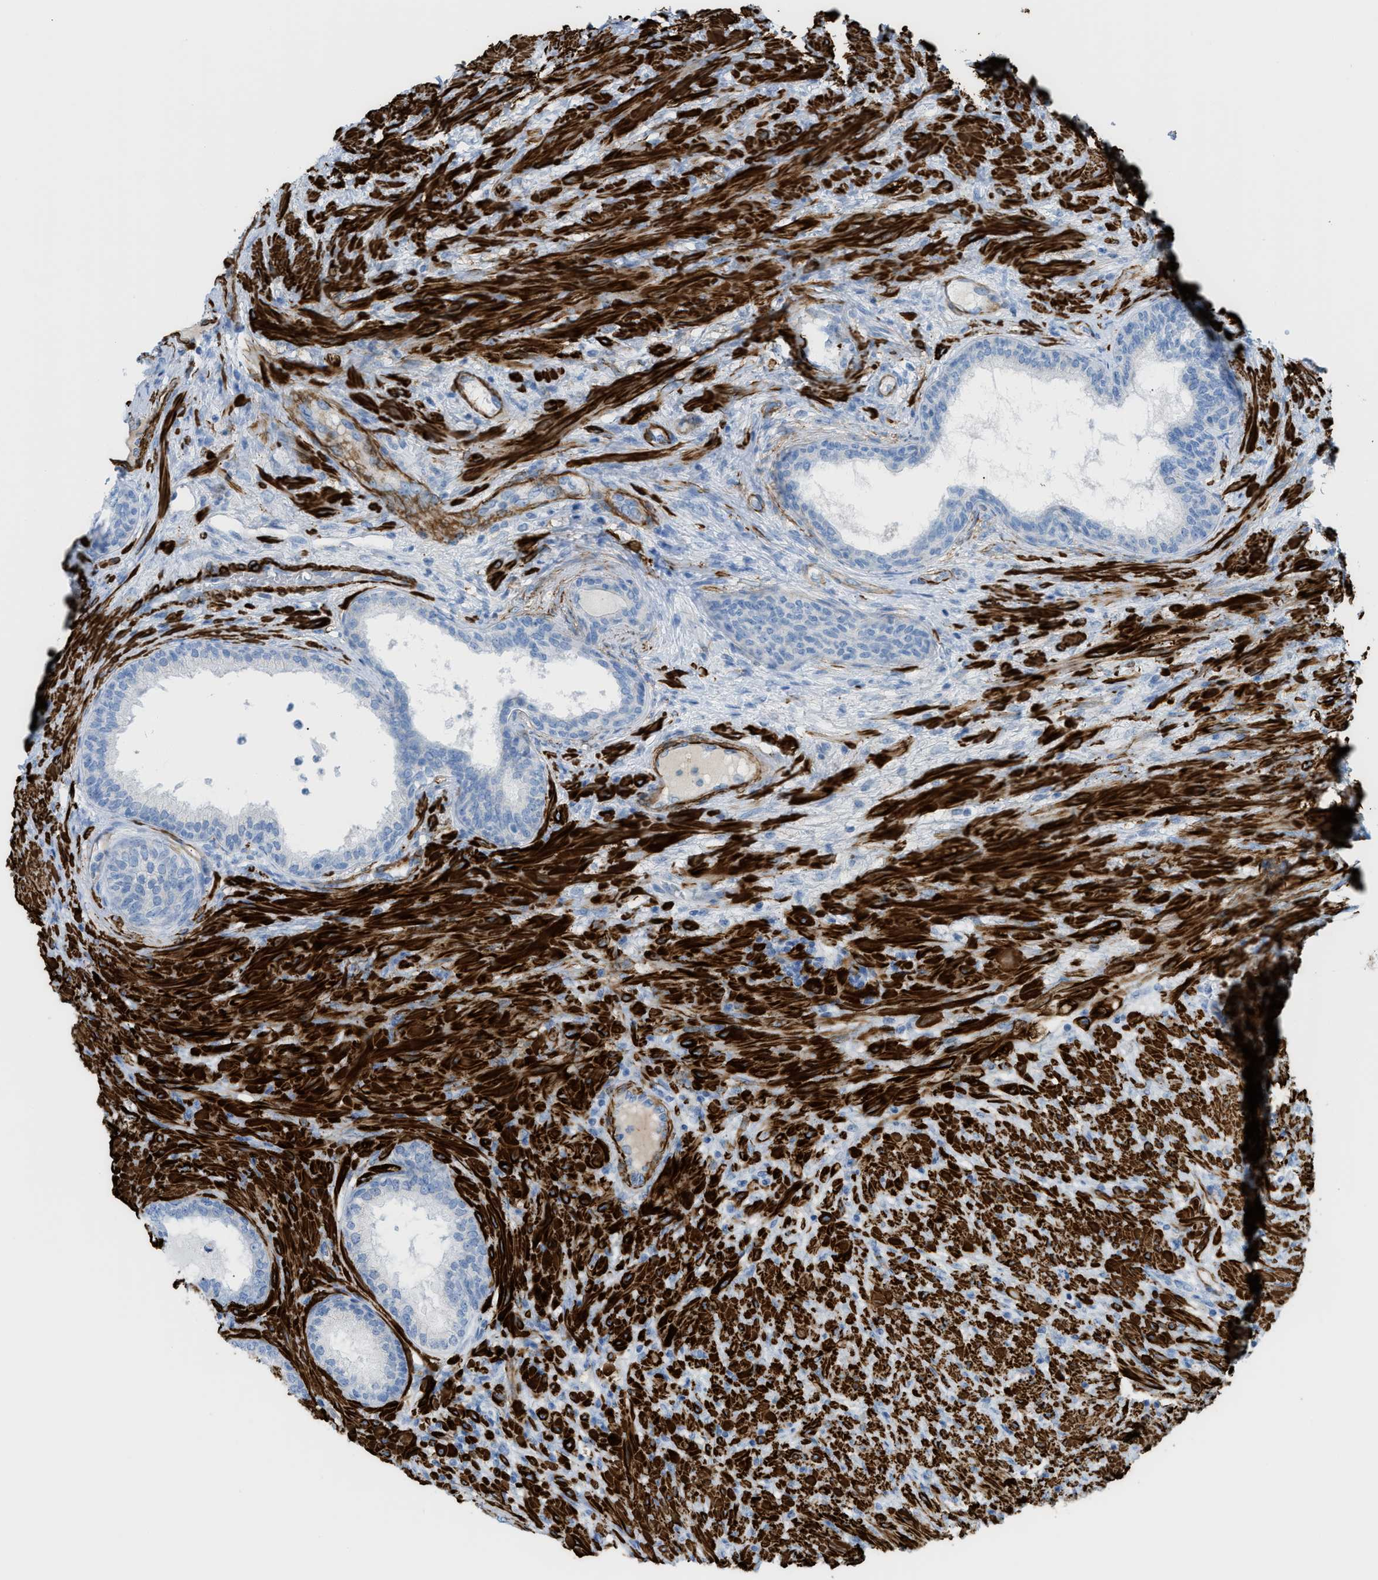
{"staining": {"intensity": "negative", "quantity": "none", "location": "none"}, "tissue": "prostate", "cell_type": "Glandular cells", "image_type": "normal", "snomed": [{"axis": "morphology", "description": "Normal tissue, NOS"}, {"axis": "topography", "description": "Prostate"}], "caption": "DAB (3,3'-diaminobenzidine) immunohistochemical staining of benign human prostate demonstrates no significant expression in glandular cells. (DAB immunohistochemistry with hematoxylin counter stain).", "gene": "MYH11", "patient": {"sex": "male", "age": 76}}